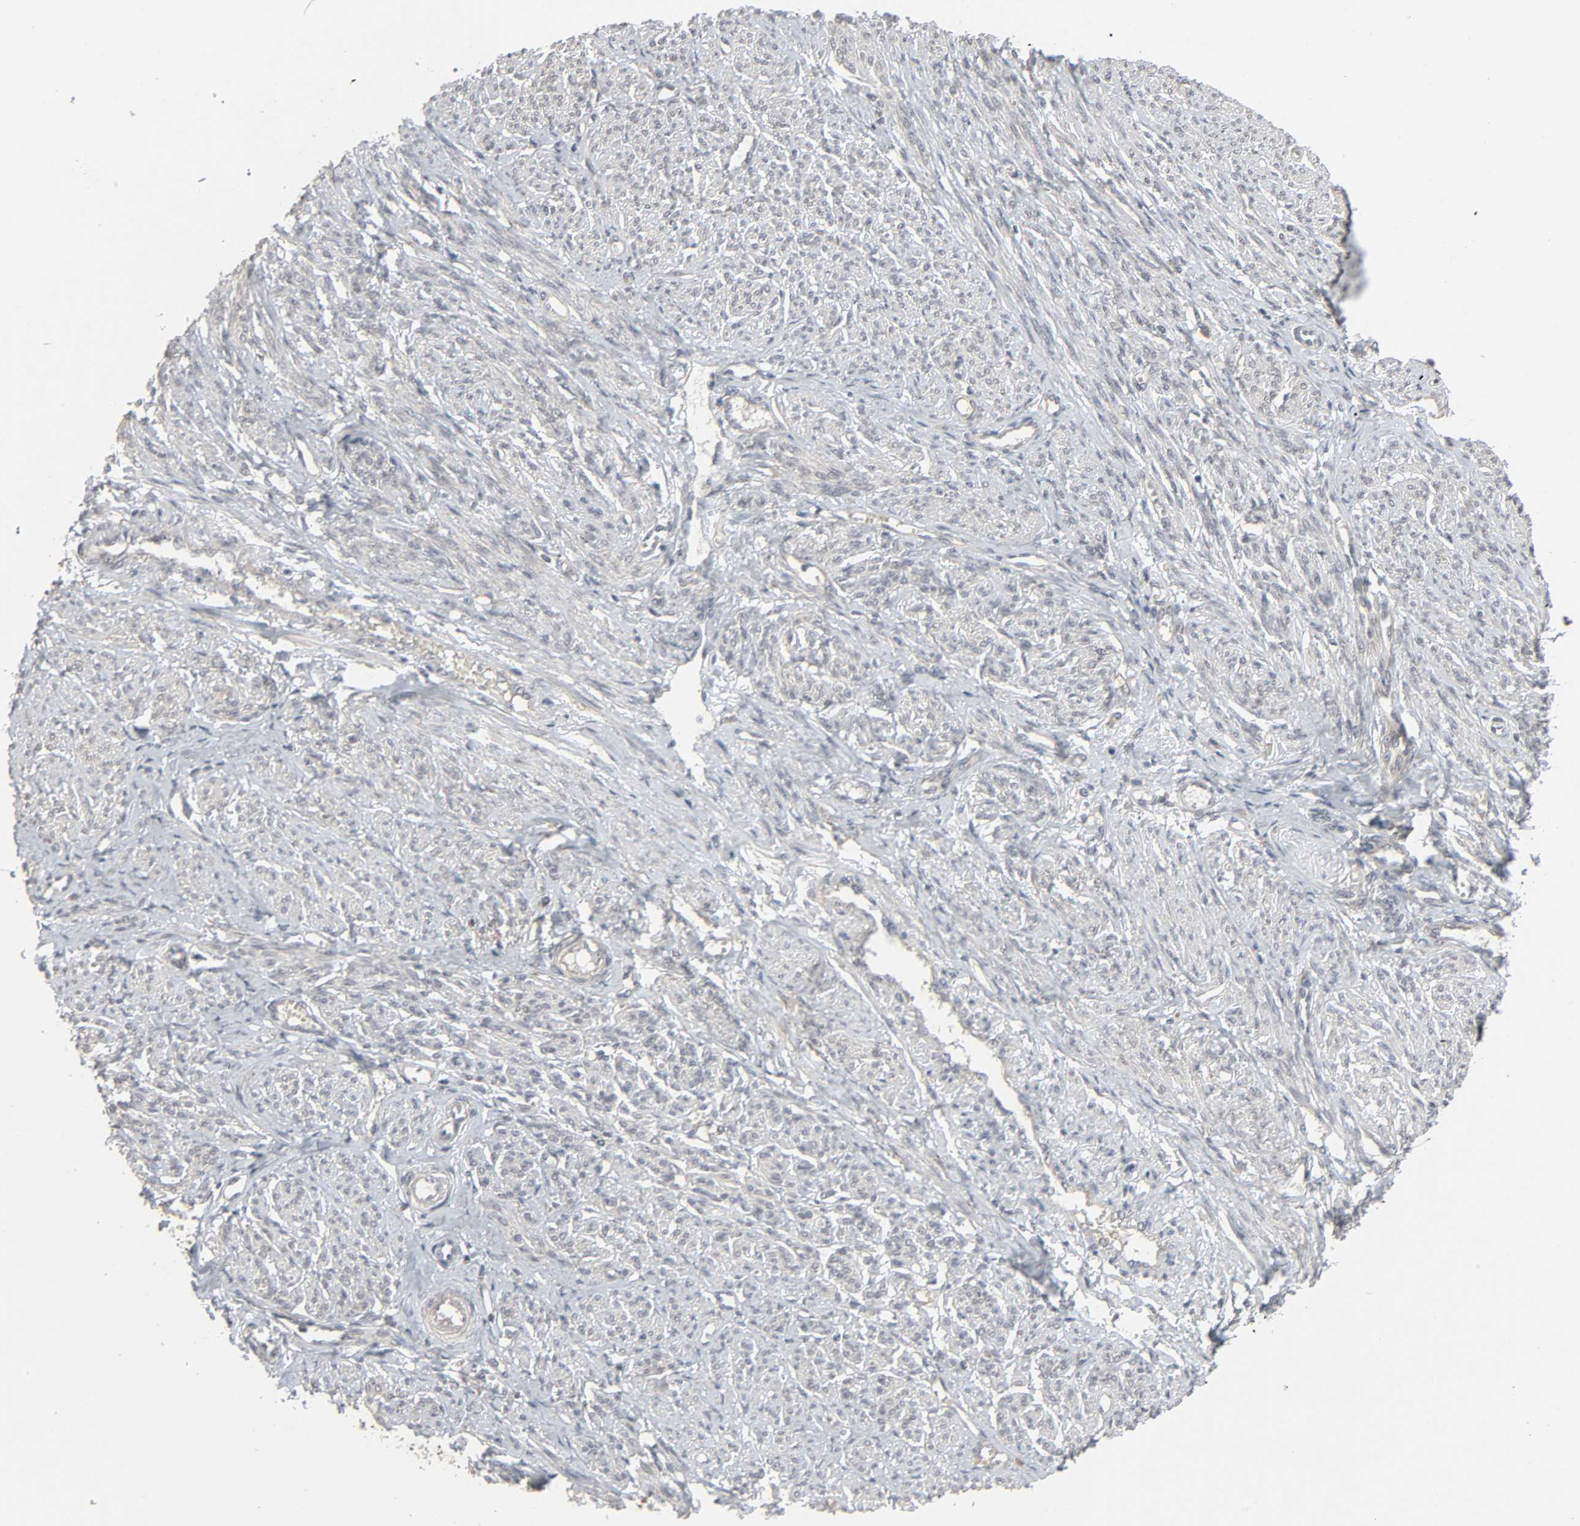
{"staining": {"intensity": "negative", "quantity": "none", "location": "none"}, "tissue": "smooth muscle", "cell_type": "Smooth muscle cells", "image_type": "normal", "snomed": [{"axis": "morphology", "description": "Normal tissue, NOS"}, {"axis": "topography", "description": "Smooth muscle"}], "caption": "Smooth muscle cells show no significant positivity in normal smooth muscle.", "gene": "ZNF222", "patient": {"sex": "female", "age": 65}}